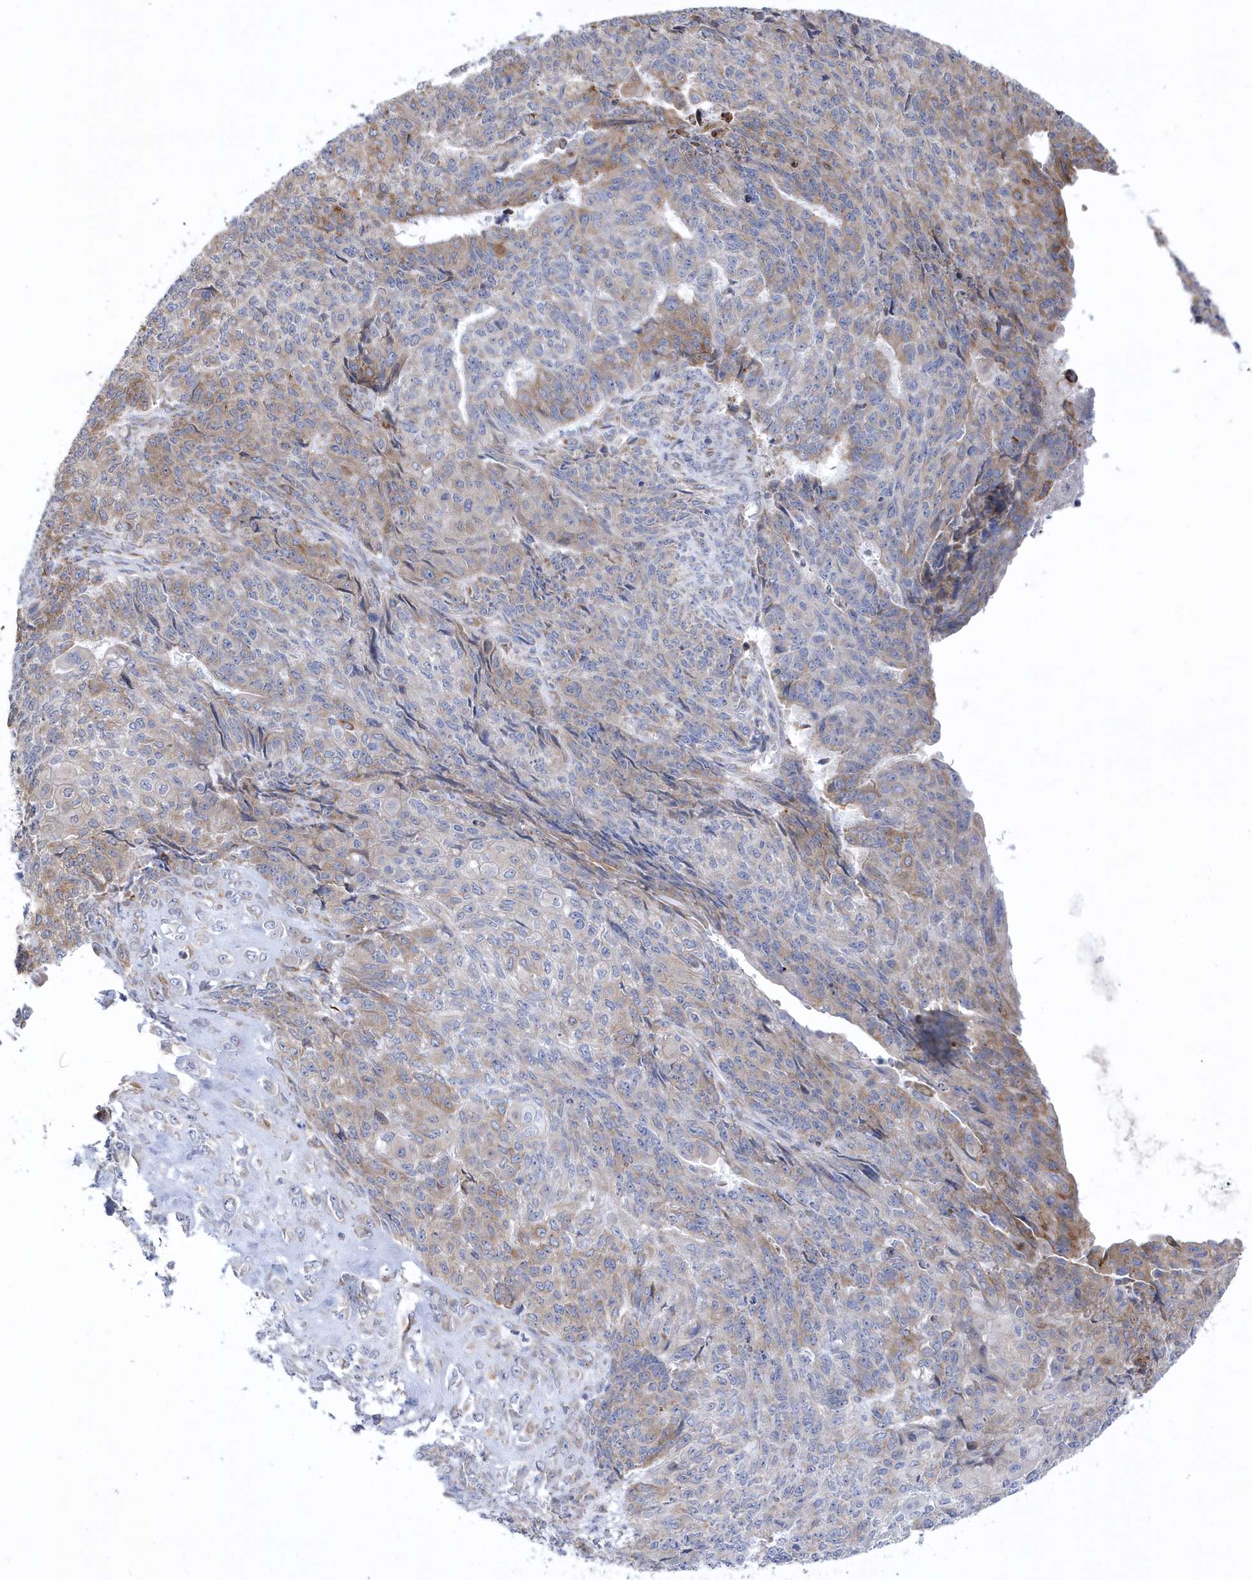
{"staining": {"intensity": "moderate", "quantity": "<25%", "location": "cytoplasmic/membranous"}, "tissue": "endometrial cancer", "cell_type": "Tumor cells", "image_type": "cancer", "snomed": [{"axis": "morphology", "description": "Adenocarcinoma, NOS"}, {"axis": "topography", "description": "Endometrium"}], "caption": "A high-resolution image shows IHC staining of adenocarcinoma (endometrial), which shows moderate cytoplasmic/membranous expression in about <25% of tumor cells.", "gene": "MED31", "patient": {"sex": "female", "age": 32}}